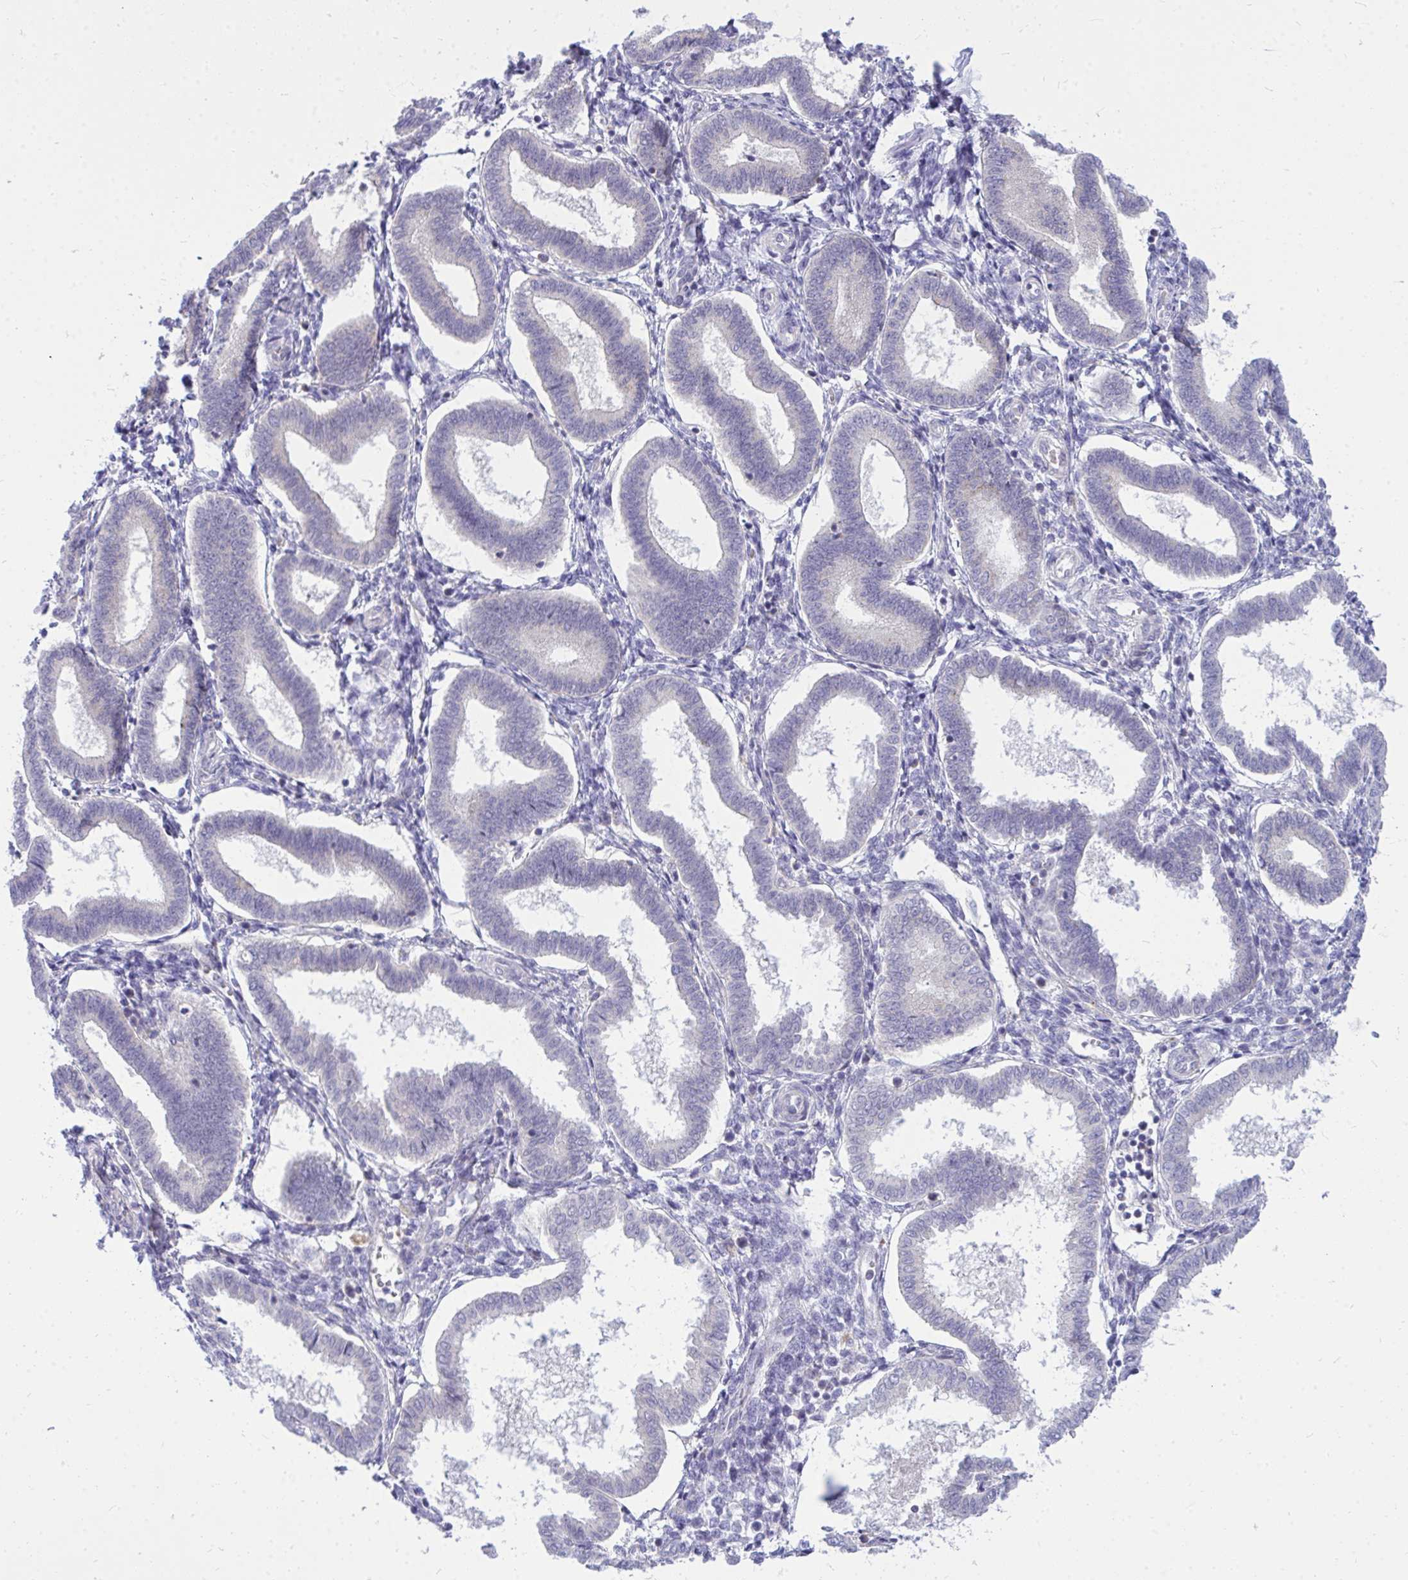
{"staining": {"intensity": "negative", "quantity": "none", "location": "none"}, "tissue": "endometrium", "cell_type": "Cells in endometrial stroma", "image_type": "normal", "snomed": [{"axis": "morphology", "description": "Normal tissue, NOS"}, {"axis": "topography", "description": "Endometrium"}], "caption": "A high-resolution image shows immunohistochemistry staining of benign endometrium, which demonstrates no significant positivity in cells in endometrial stroma.", "gene": "ZSCAN25", "patient": {"sex": "female", "age": 24}}